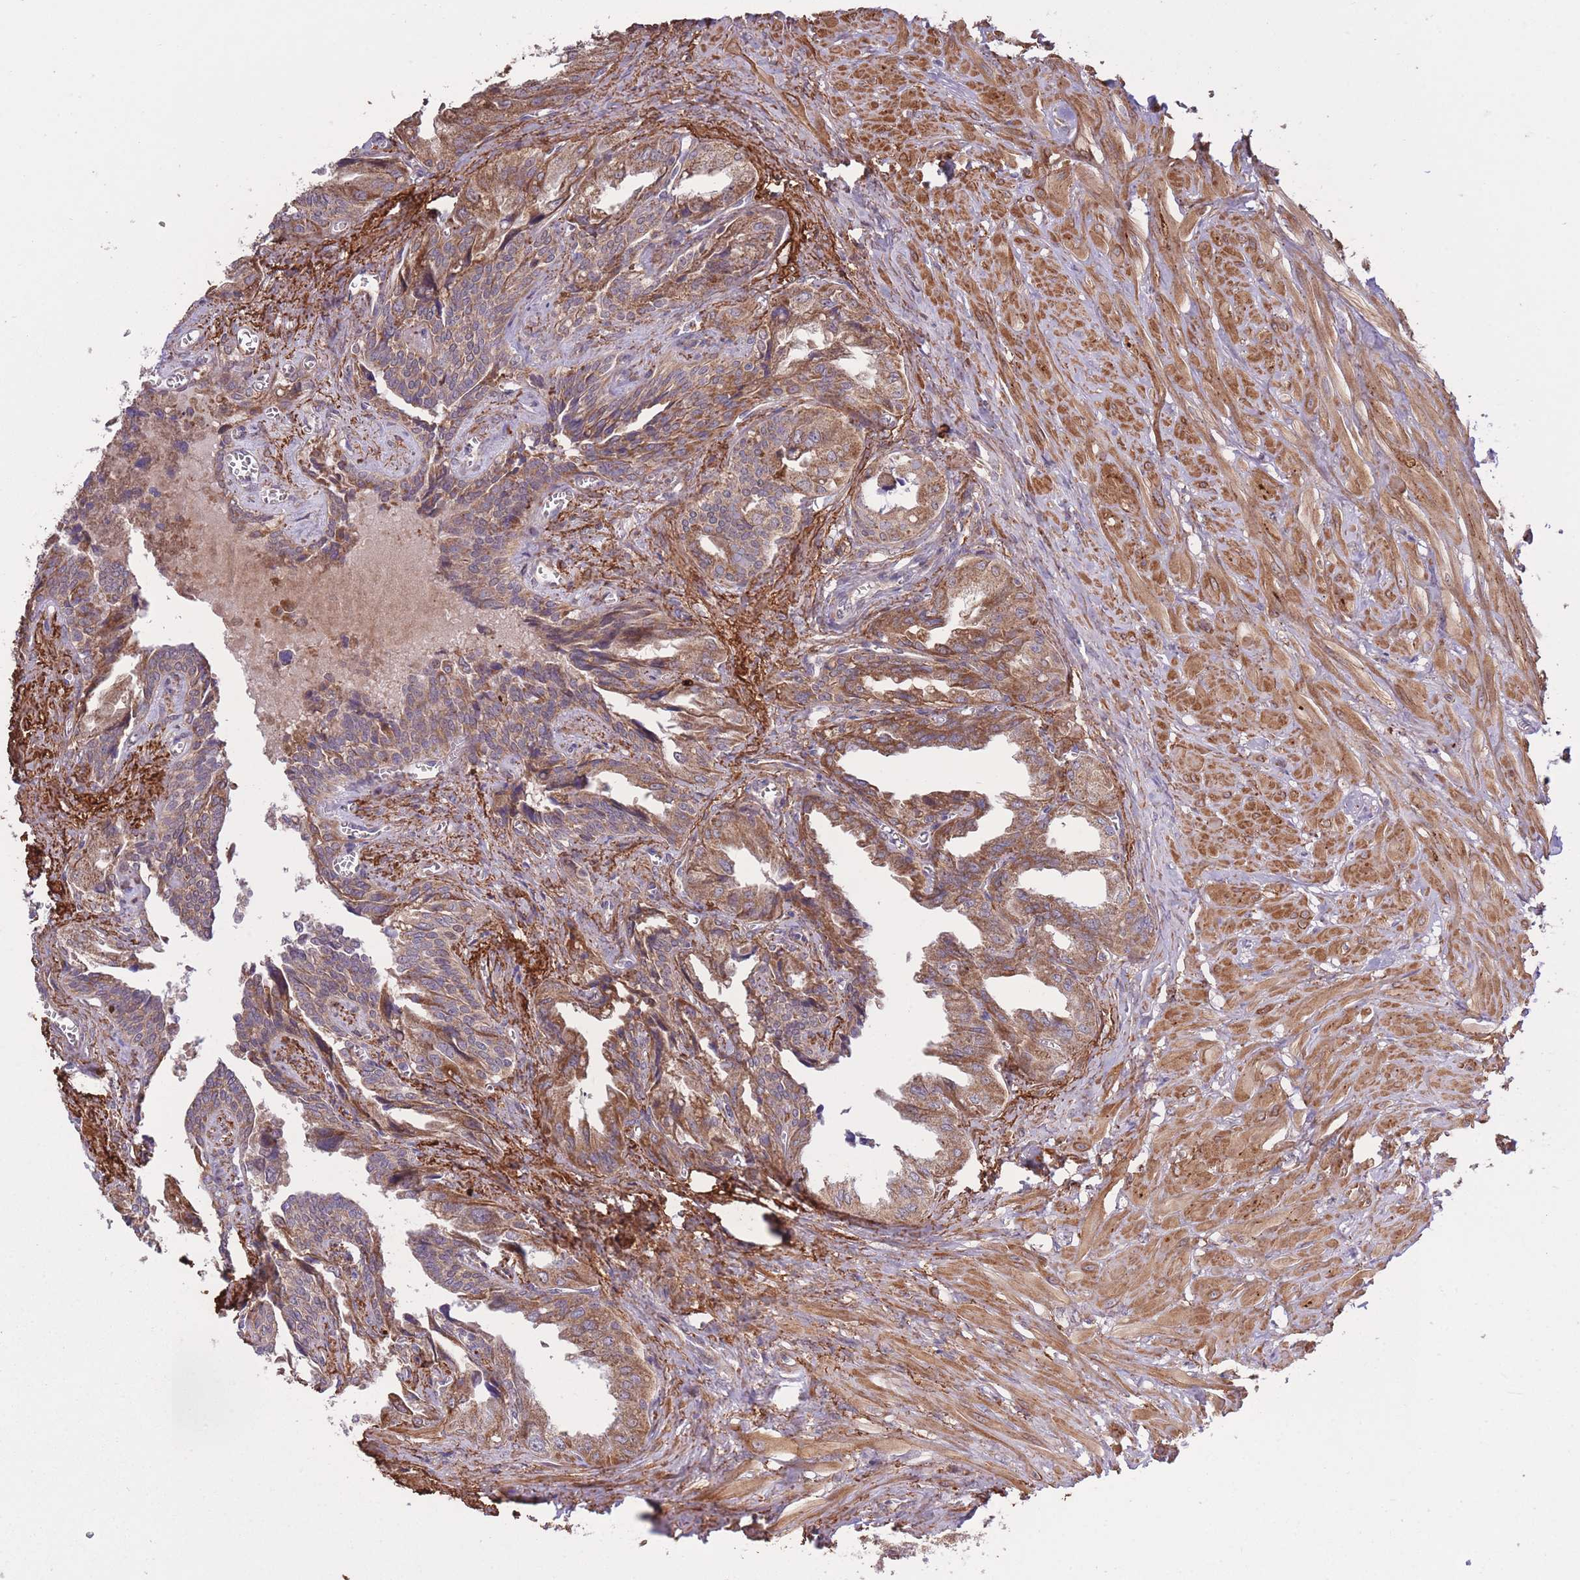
{"staining": {"intensity": "moderate", "quantity": ">75%", "location": "cytoplasmic/membranous"}, "tissue": "seminal vesicle", "cell_type": "Glandular cells", "image_type": "normal", "snomed": [{"axis": "morphology", "description": "Normal tissue, NOS"}, {"axis": "topography", "description": "Seminal veicle"}], "caption": "The photomicrograph displays staining of normal seminal vesicle, revealing moderate cytoplasmic/membranous protein positivity (brown color) within glandular cells. The staining was performed using DAB, with brown indicating positive protein expression. Nuclei are stained blue with hematoxylin.", "gene": "ATP13A2", "patient": {"sex": "male", "age": 67}}